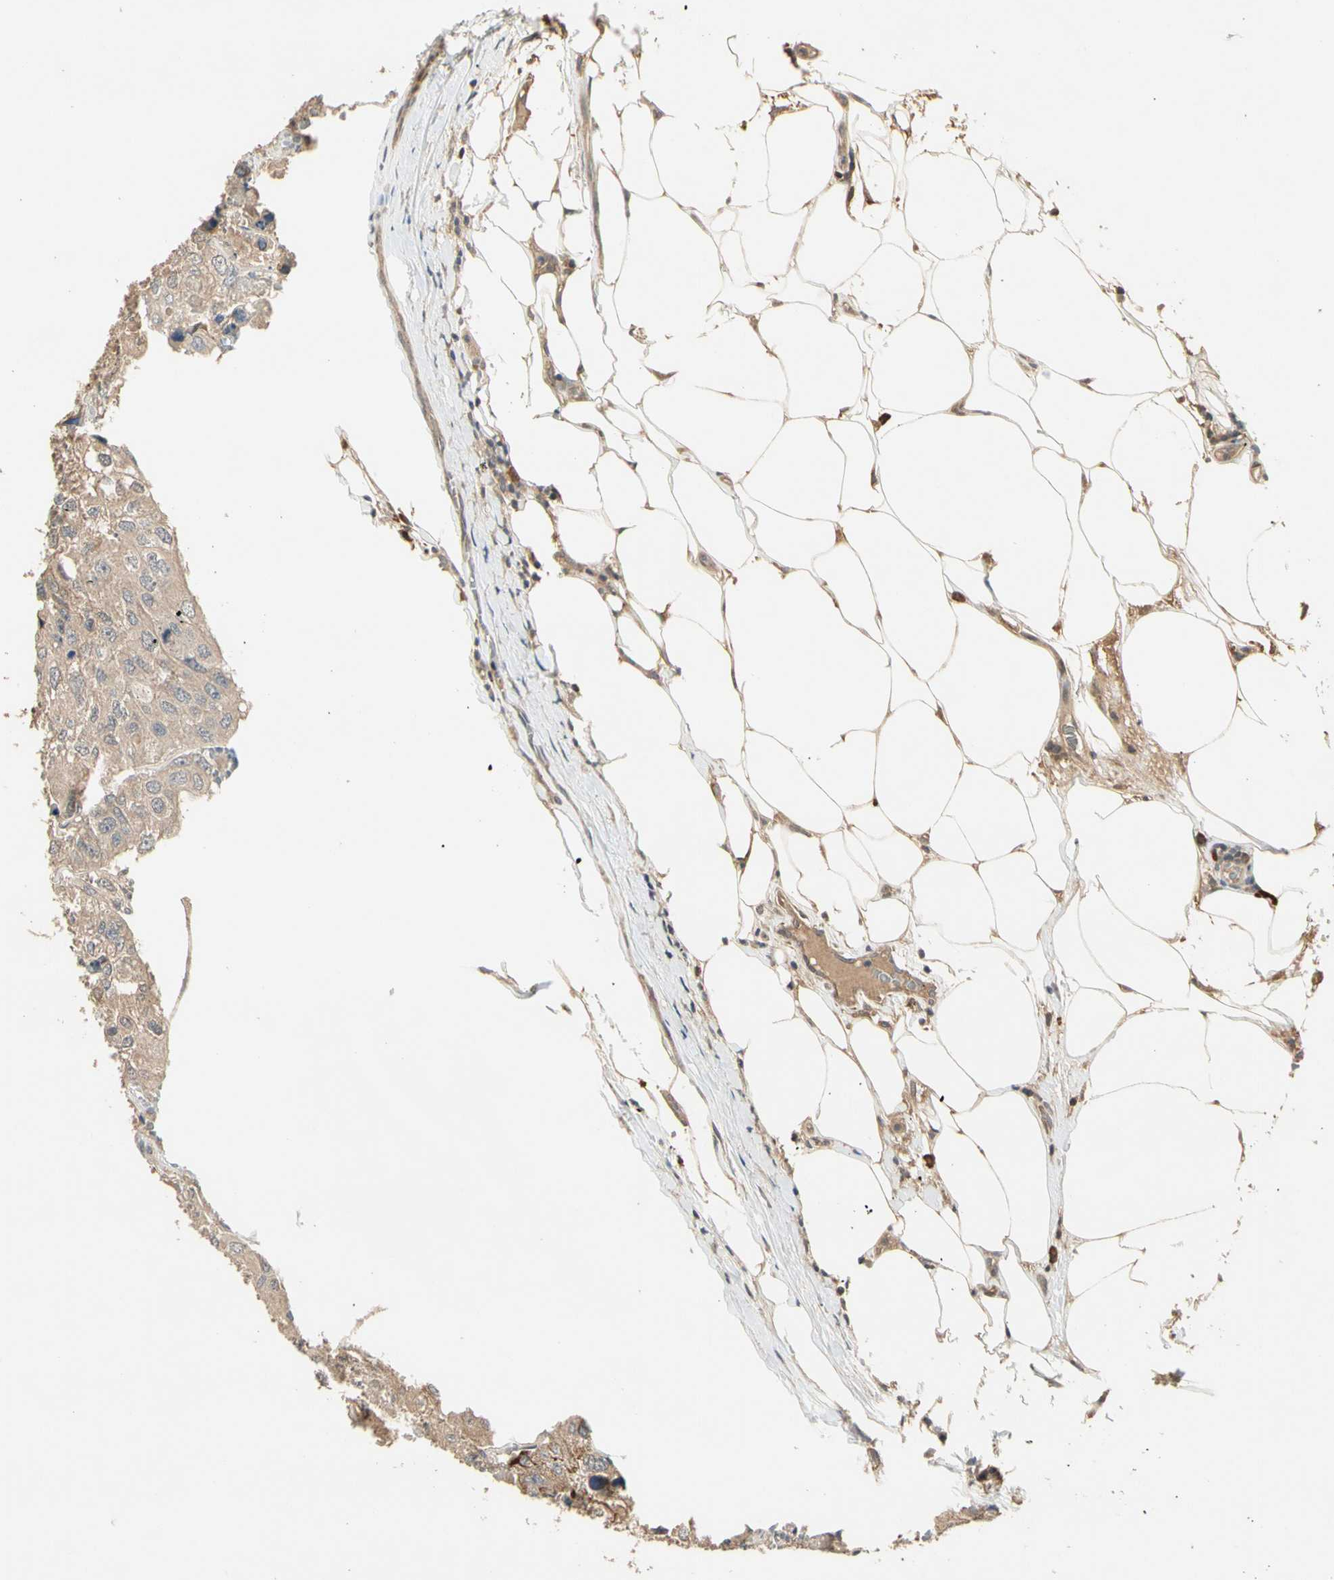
{"staining": {"intensity": "weak", "quantity": ">75%", "location": "cytoplasmic/membranous"}, "tissue": "urothelial cancer", "cell_type": "Tumor cells", "image_type": "cancer", "snomed": [{"axis": "morphology", "description": "Urothelial carcinoma, High grade"}, {"axis": "topography", "description": "Lymph node"}, {"axis": "topography", "description": "Urinary bladder"}], "caption": "The micrograph exhibits a brown stain indicating the presence of a protein in the cytoplasmic/membranous of tumor cells in urothelial cancer. (Stains: DAB (3,3'-diaminobenzidine) in brown, nuclei in blue, Microscopy: brightfield microscopy at high magnification).", "gene": "ATG4C", "patient": {"sex": "male", "age": 51}}